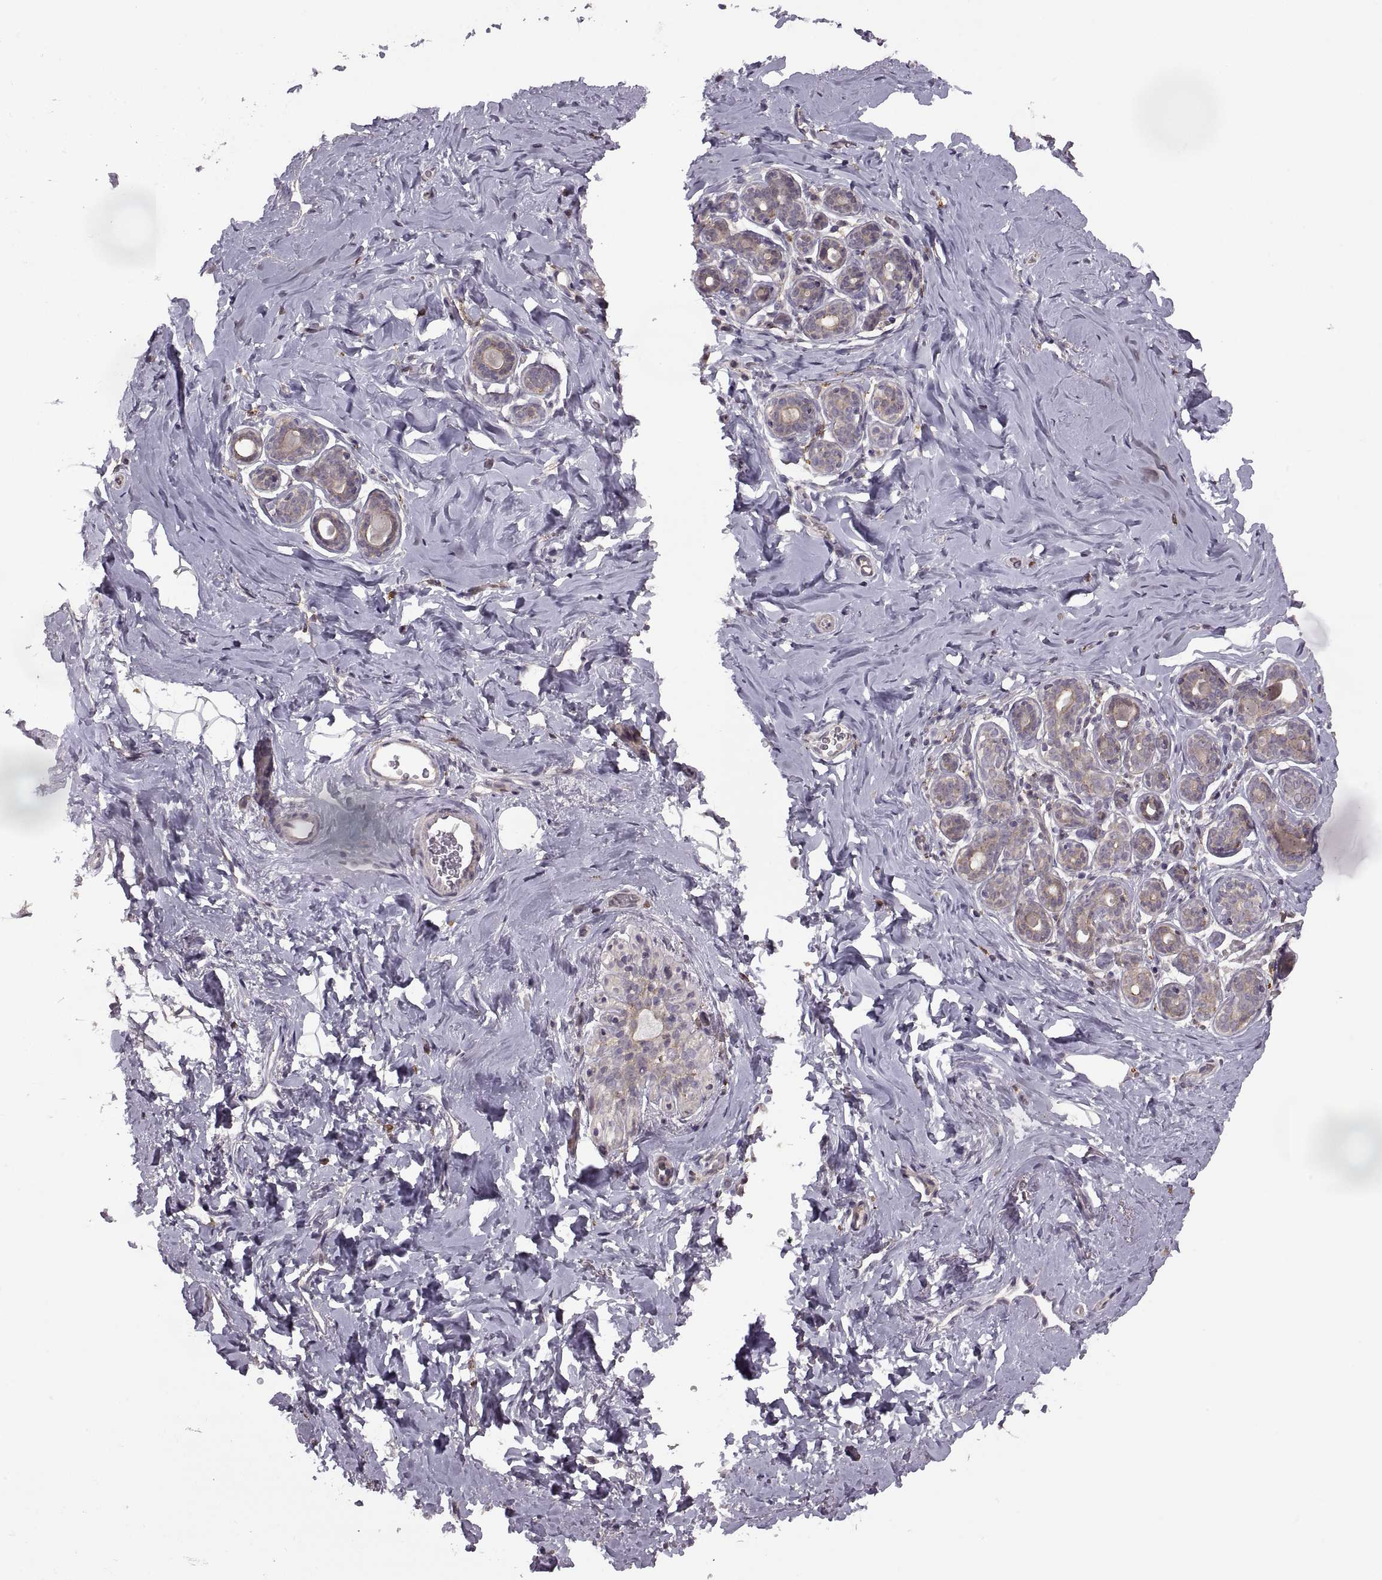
{"staining": {"intensity": "negative", "quantity": "none", "location": "none"}, "tissue": "breast", "cell_type": "Adipocytes", "image_type": "normal", "snomed": [{"axis": "morphology", "description": "Normal tissue, NOS"}, {"axis": "topography", "description": "Skin"}, {"axis": "topography", "description": "Breast"}], "caption": "Immunohistochemical staining of benign human breast demonstrates no significant expression in adipocytes.", "gene": "PIERCE1", "patient": {"sex": "female", "age": 43}}